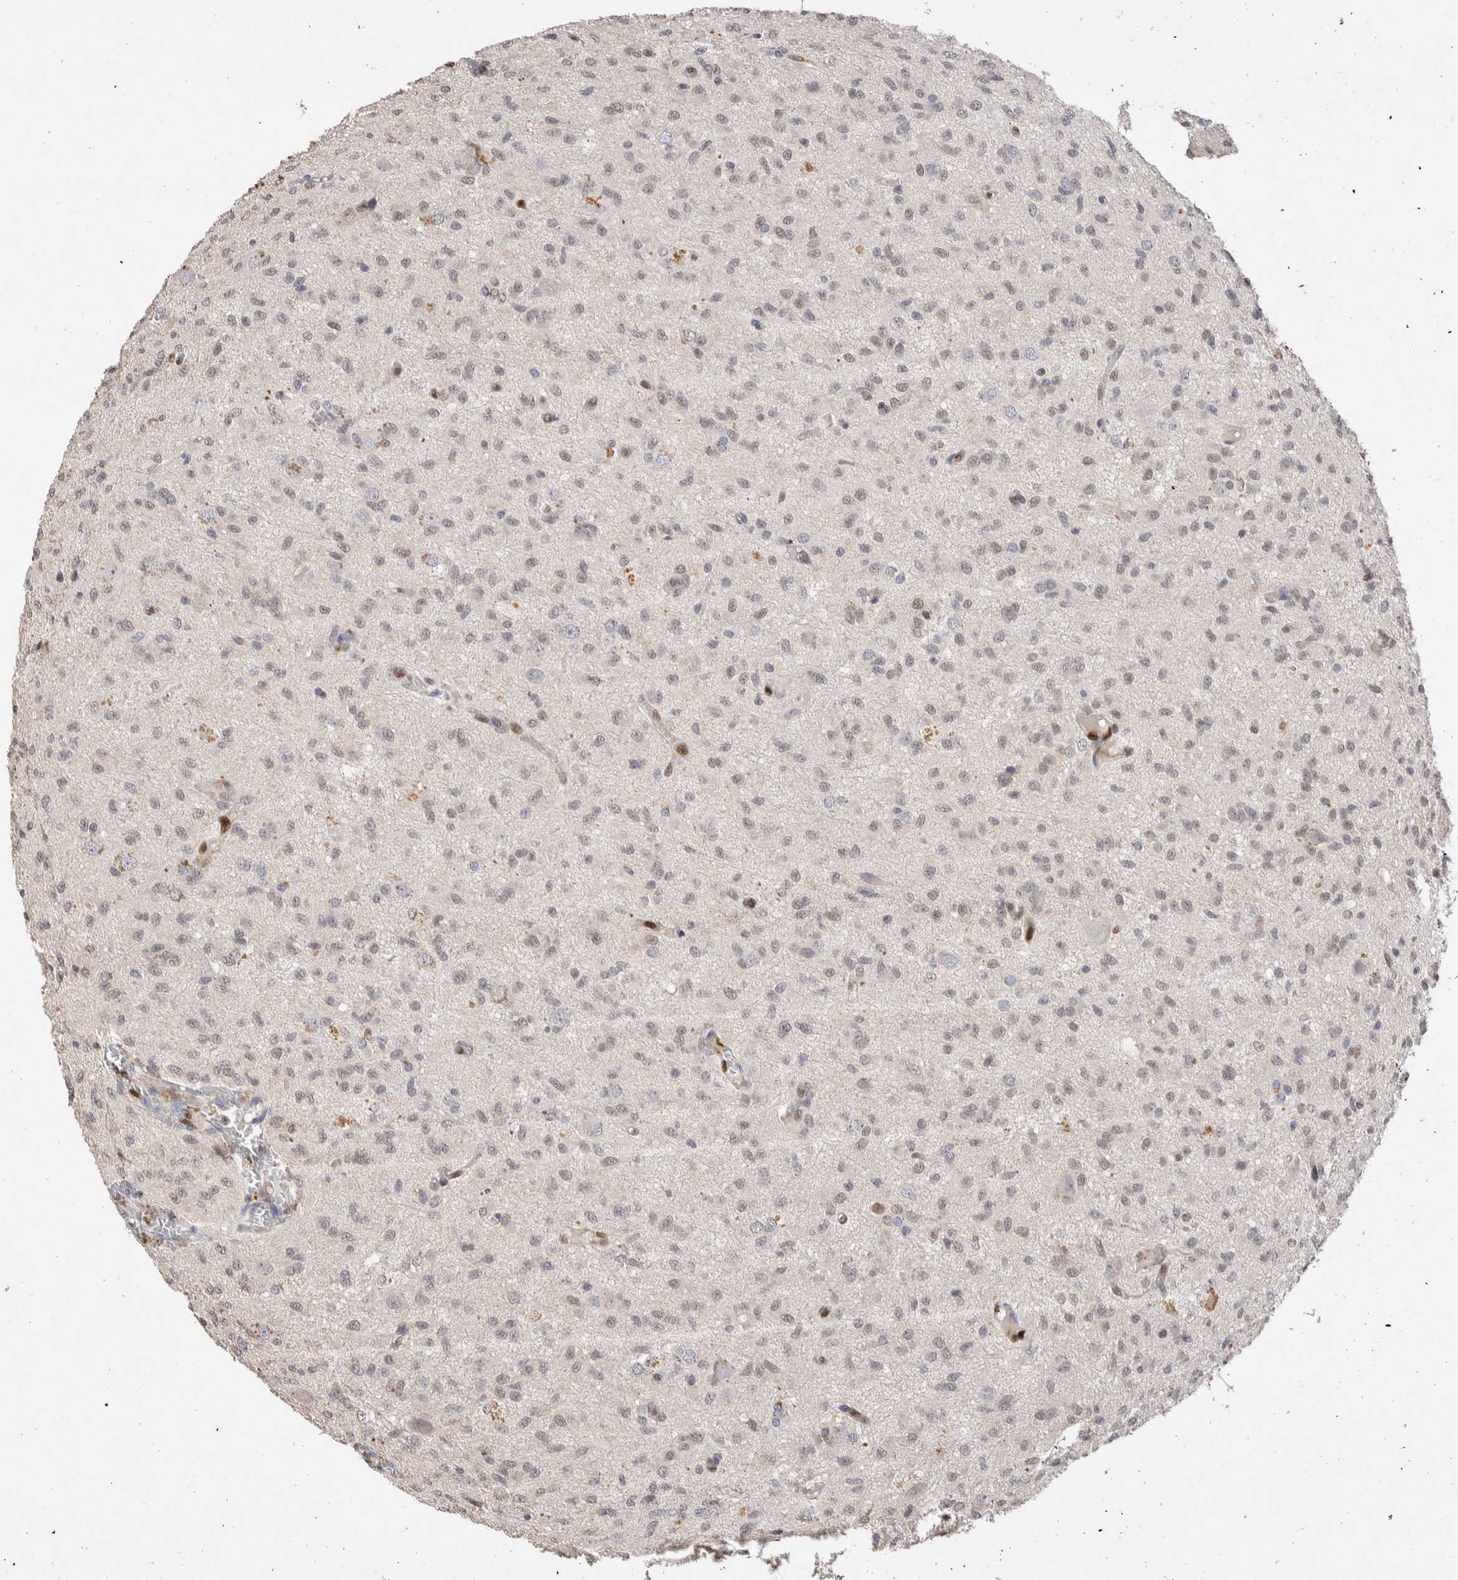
{"staining": {"intensity": "negative", "quantity": "none", "location": "none"}, "tissue": "glioma", "cell_type": "Tumor cells", "image_type": "cancer", "snomed": [{"axis": "morphology", "description": "Glioma, malignant, High grade"}, {"axis": "topography", "description": "Brain"}], "caption": "This is a photomicrograph of immunohistochemistry (IHC) staining of high-grade glioma (malignant), which shows no expression in tumor cells.", "gene": "NSMAF", "patient": {"sex": "female", "age": 59}}